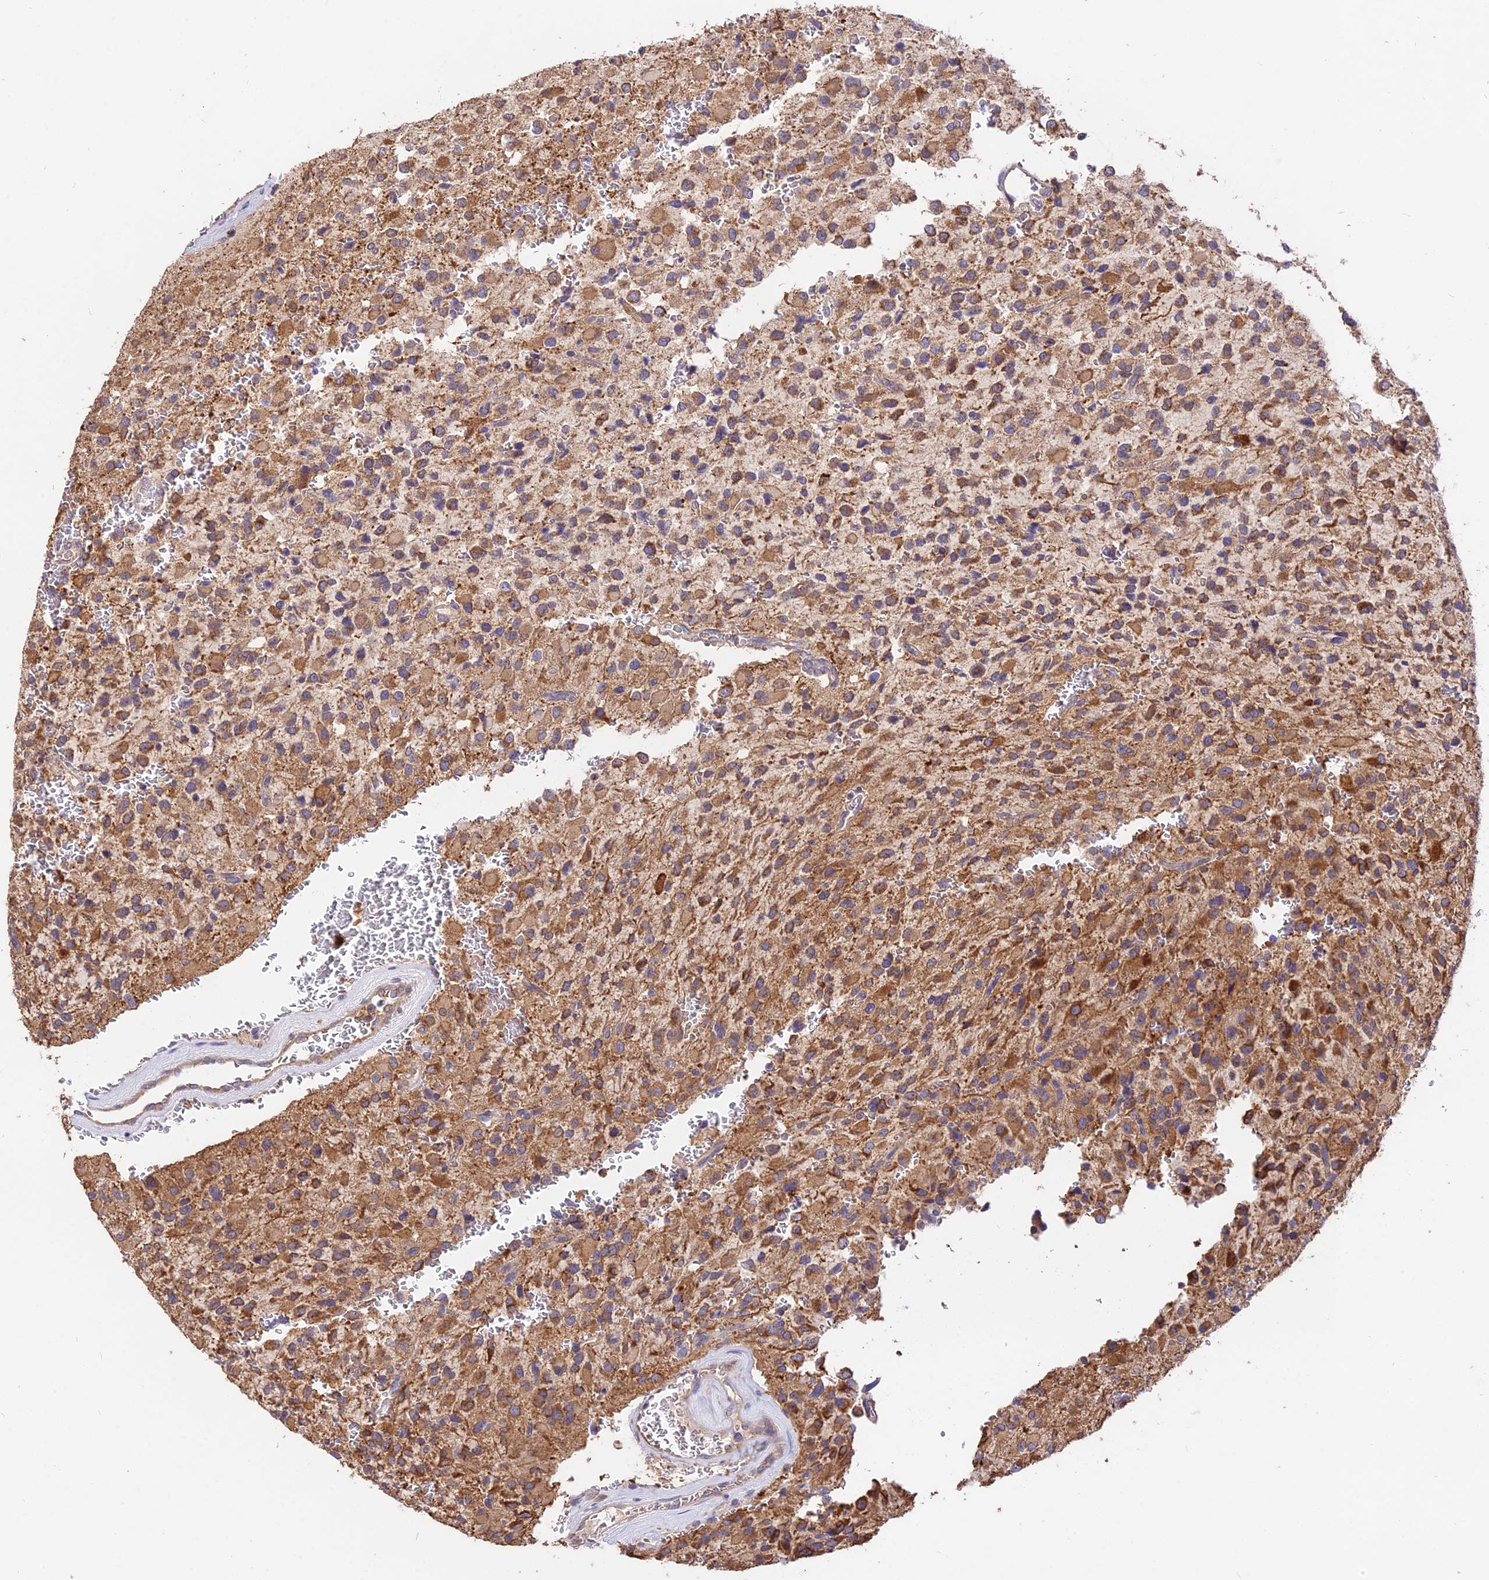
{"staining": {"intensity": "moderate", "quantity": ">75%", "location": "cytoplasmic/membranous"}, "tissue": "glioma", "cell_type": "Tumor cells", "image_type": "cancer", "snomed": [{"axis": "morphology", "description": "Glioma, malignant, High grade"}, {"axis": "topography", "description": "Brain"}], "caption": "Immunohistochemistry image of neoplastic tissue: glioma stained using immunohistochemistry displays medium levels of moderate protein expression localized specifically in the cytoplasmic/membranous of tumor cells, appearing as a cytoplasmic/membranous brown color.", "gene": "SDHD", "patient": {"sex": "male", "age": 34}}